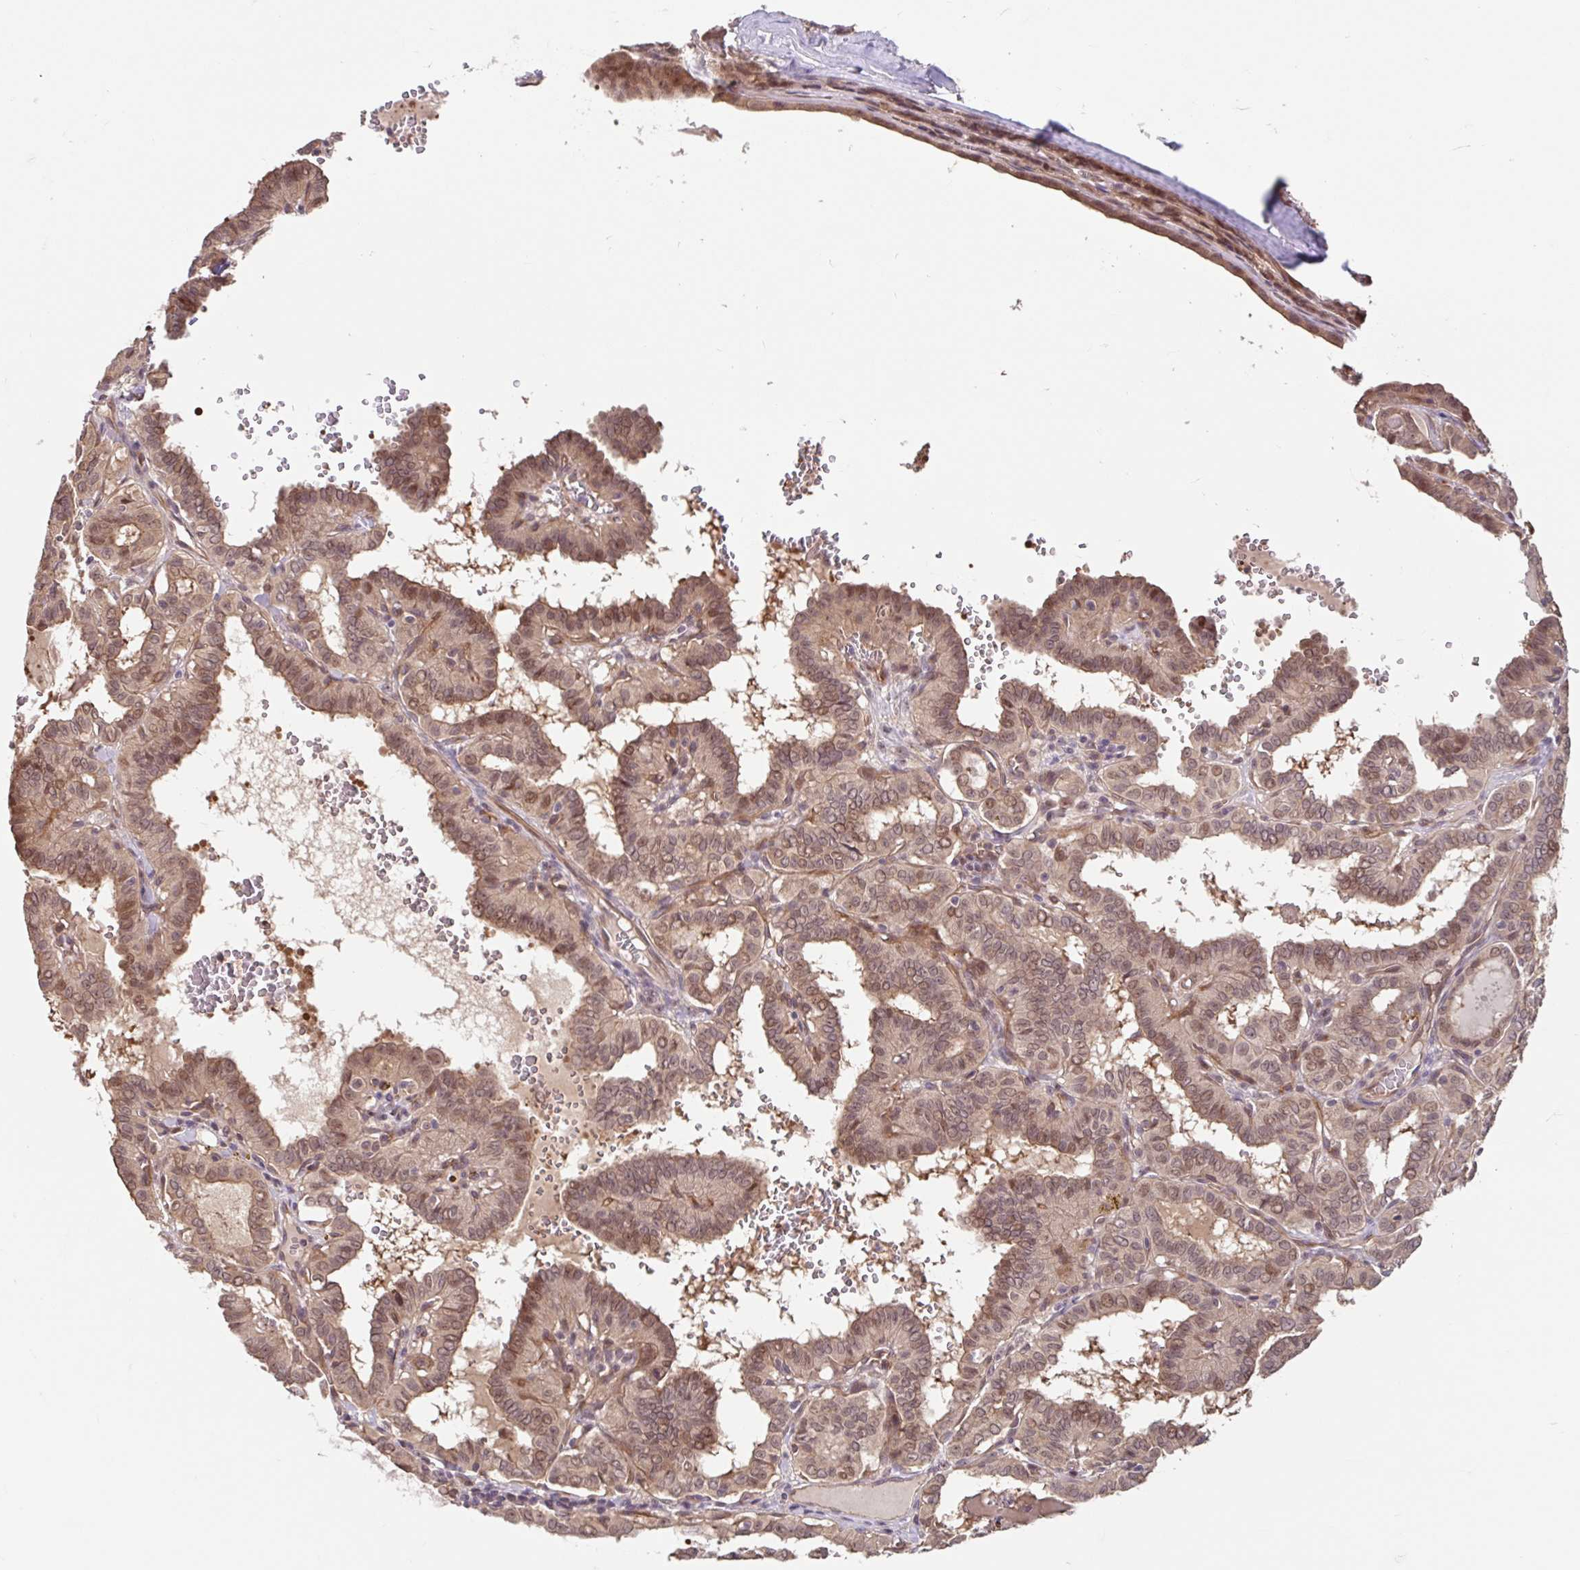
{"staining": {"intensity": "weak", "quantity": ">75%", "location": "cytoplasmic/membranous,nuclear"}, "tissue": "thyroid cancer", "cell_type": "Tumor cells", "image_type": "cancer", "snomed": [{"axis": "morphology", "description": "Papillary adenocarcinoma, NOS"}, {"axis": "topography", "description": "Thyroid gland"}], "caption": "The immunohistochemical stain highlights weak cytoplasmic/membranous and nuclear expression in tumor cells of papillary adenocarcinoma (thyroid) tissue. Using DAB (brown) and hematoxylin (blue) stains, captured at high magnification using brightfield microscopy.", "gene": "STYXL1", "patient": {"sex": "female", "age": 21}}